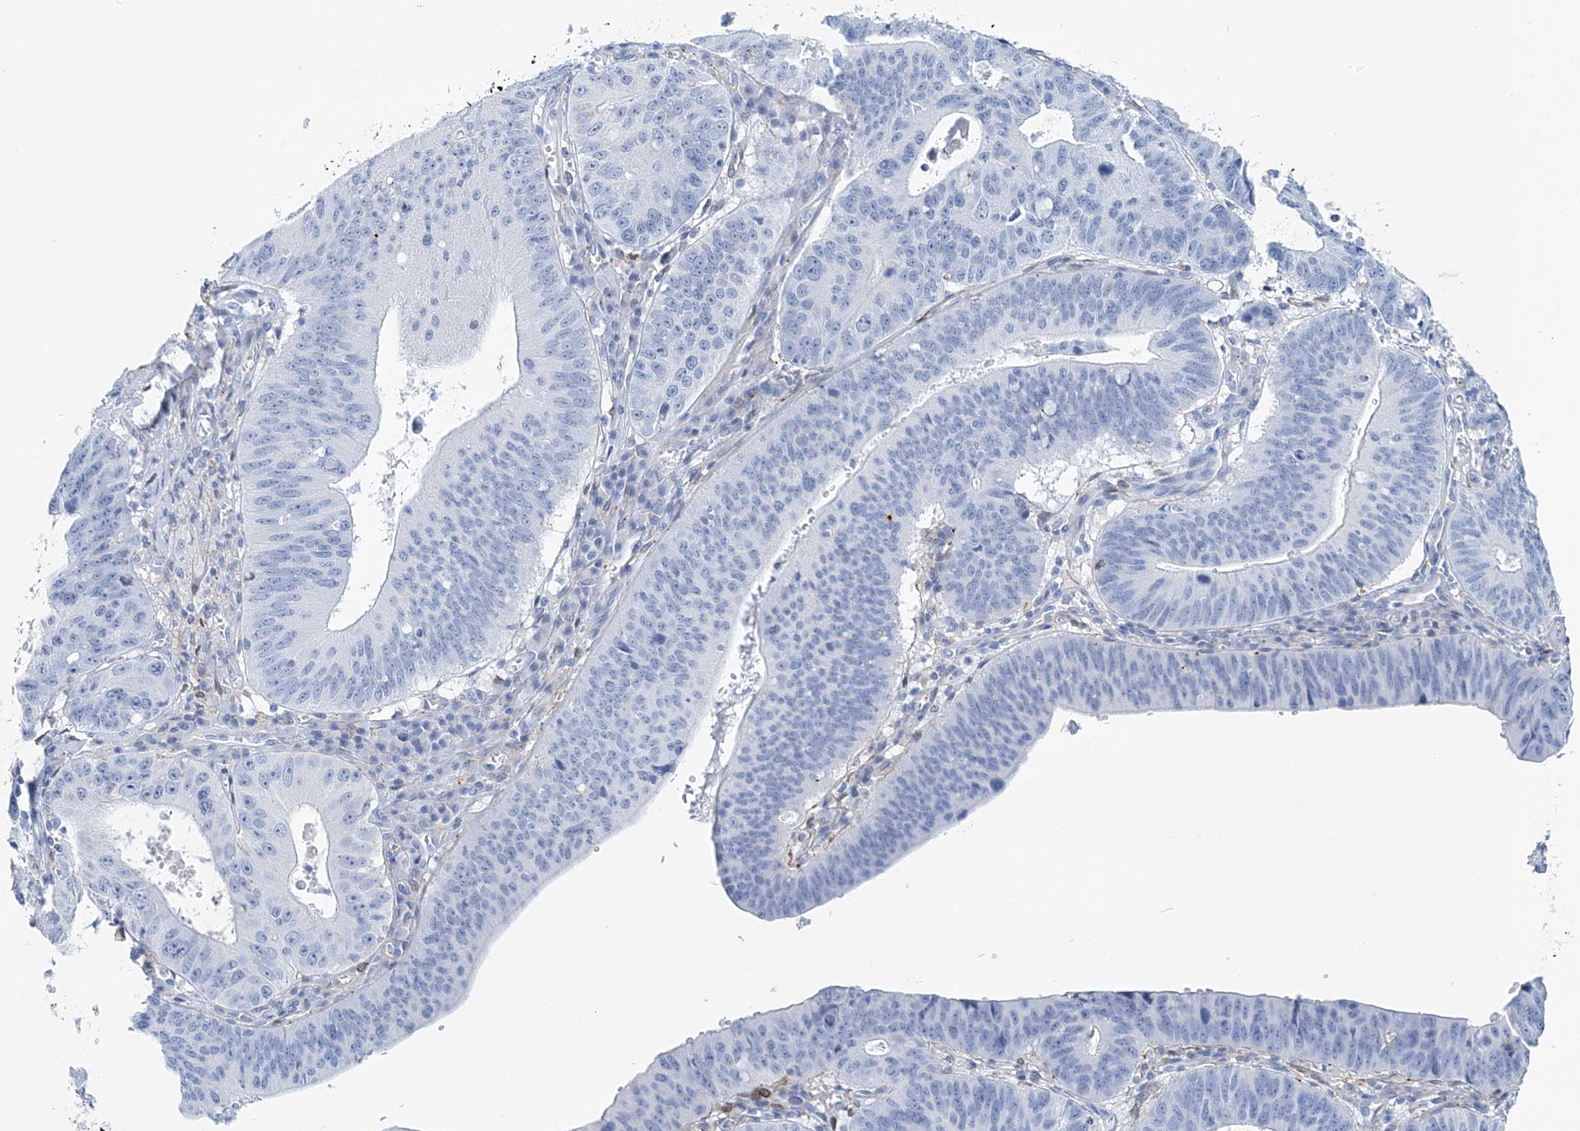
{"staining": {"intensity": "negative", "quantity": "none", "location": "none"}, "tissue": "stomach cancer", "cell_type": "Tumor cells", "image_type": "cancer", "snomed": [{"axis": "morphology", "description": "Adenocarcinoma, NOS"}, {"axis": "topography", "description": "Stomach"}], "caption": "IHC micrograph of stomach cancer (adenocarcinoma) stained for a protein (brown), which shows no staining in tumor cells.", "gene": "NKX6-1", "patient": {"sex": "male", "age": 59}}